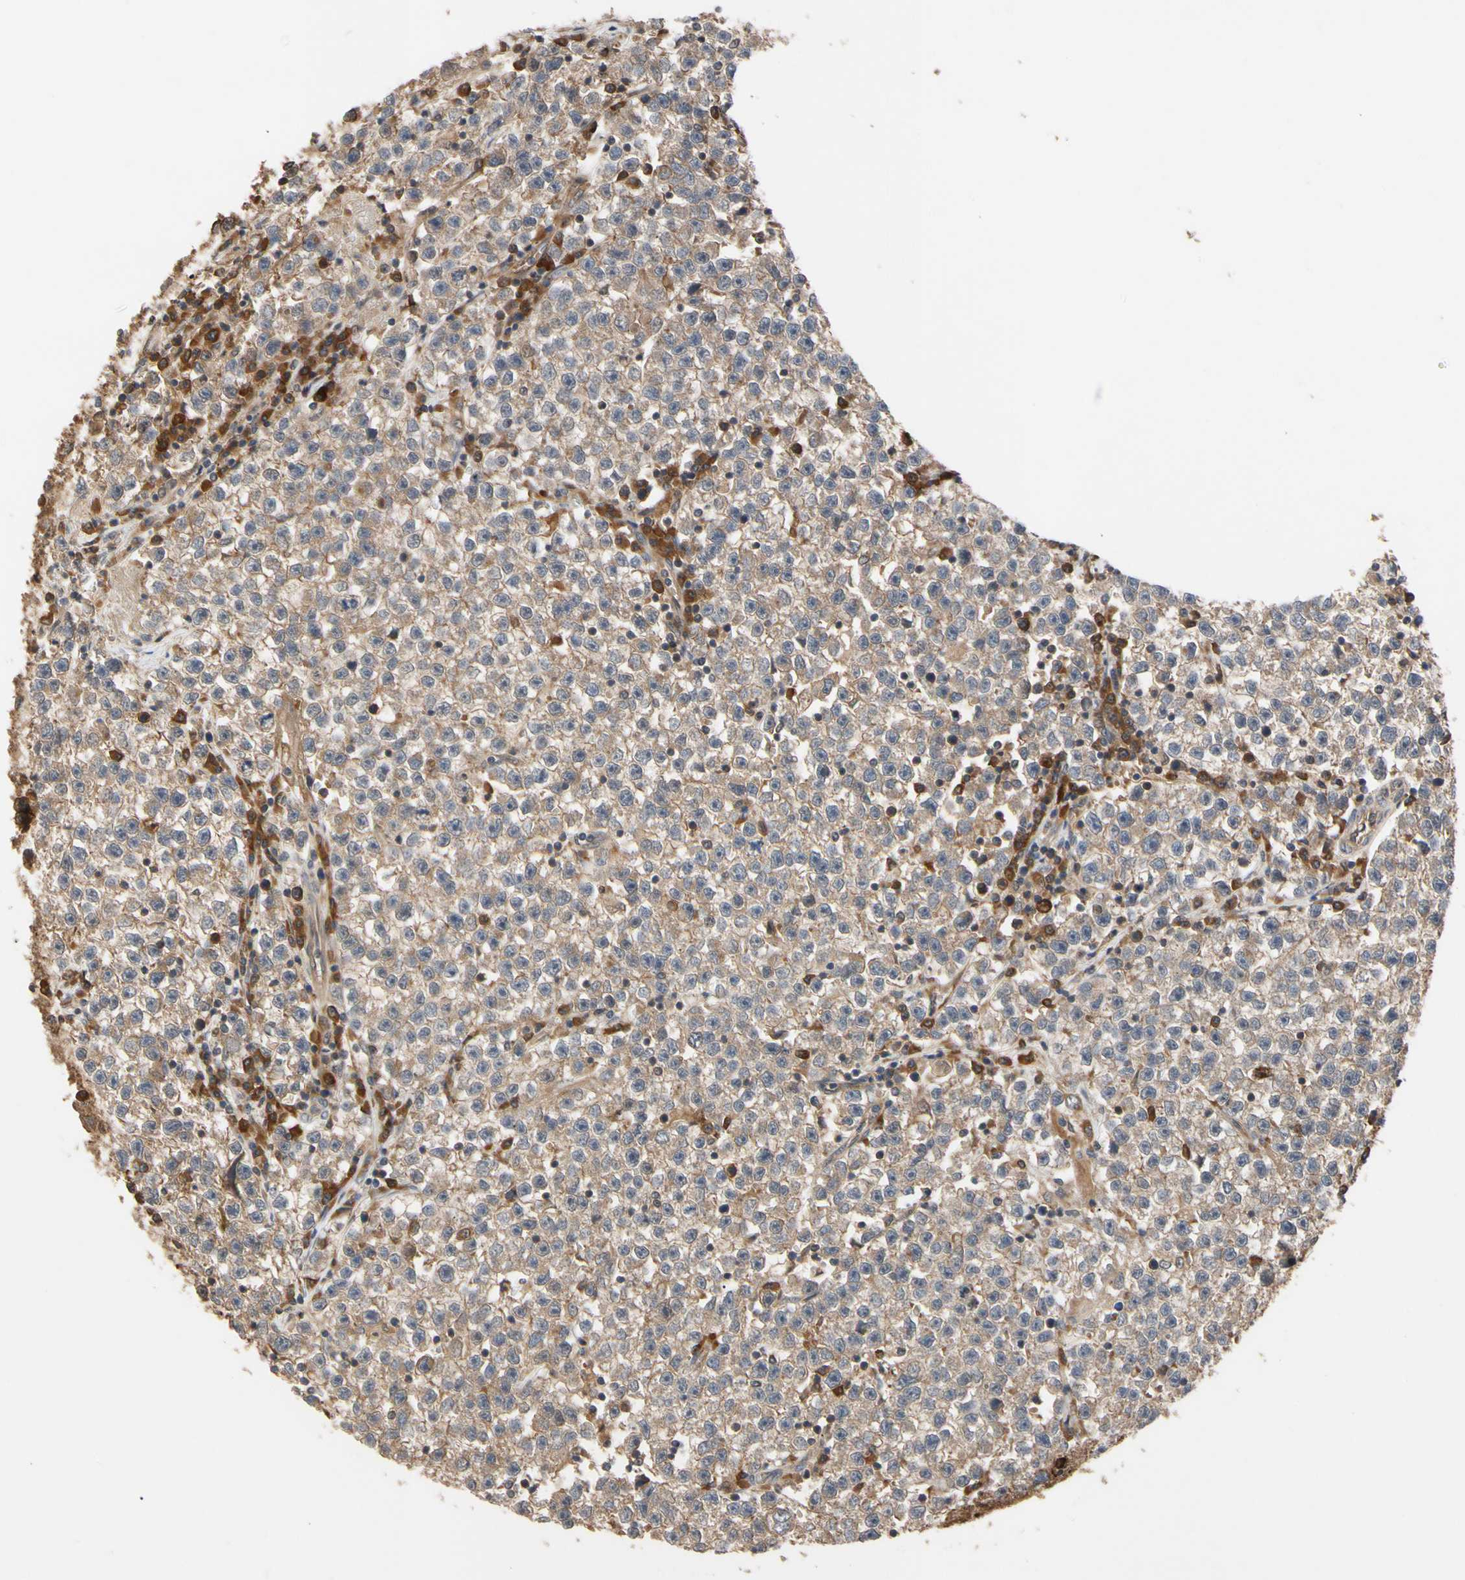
{"staining": {"intensity": "weak", "quantity": ">75%", "location": "cytoplasmic/membranous"}, "tissue": "testis cancer", "cell_type": "Tumor cells", "image_type": "cancer", "snomed": [{"axis": "morphology", "description": "Seminoma, NOS"}, {"axis": "topography", "description": "Testis"}], "caption": "Human testis seminoma stained with a protein marker displays weak staining in tumor cells.", "gene": "CYTIP", "patient": {"sex": "male", "age": 22}}